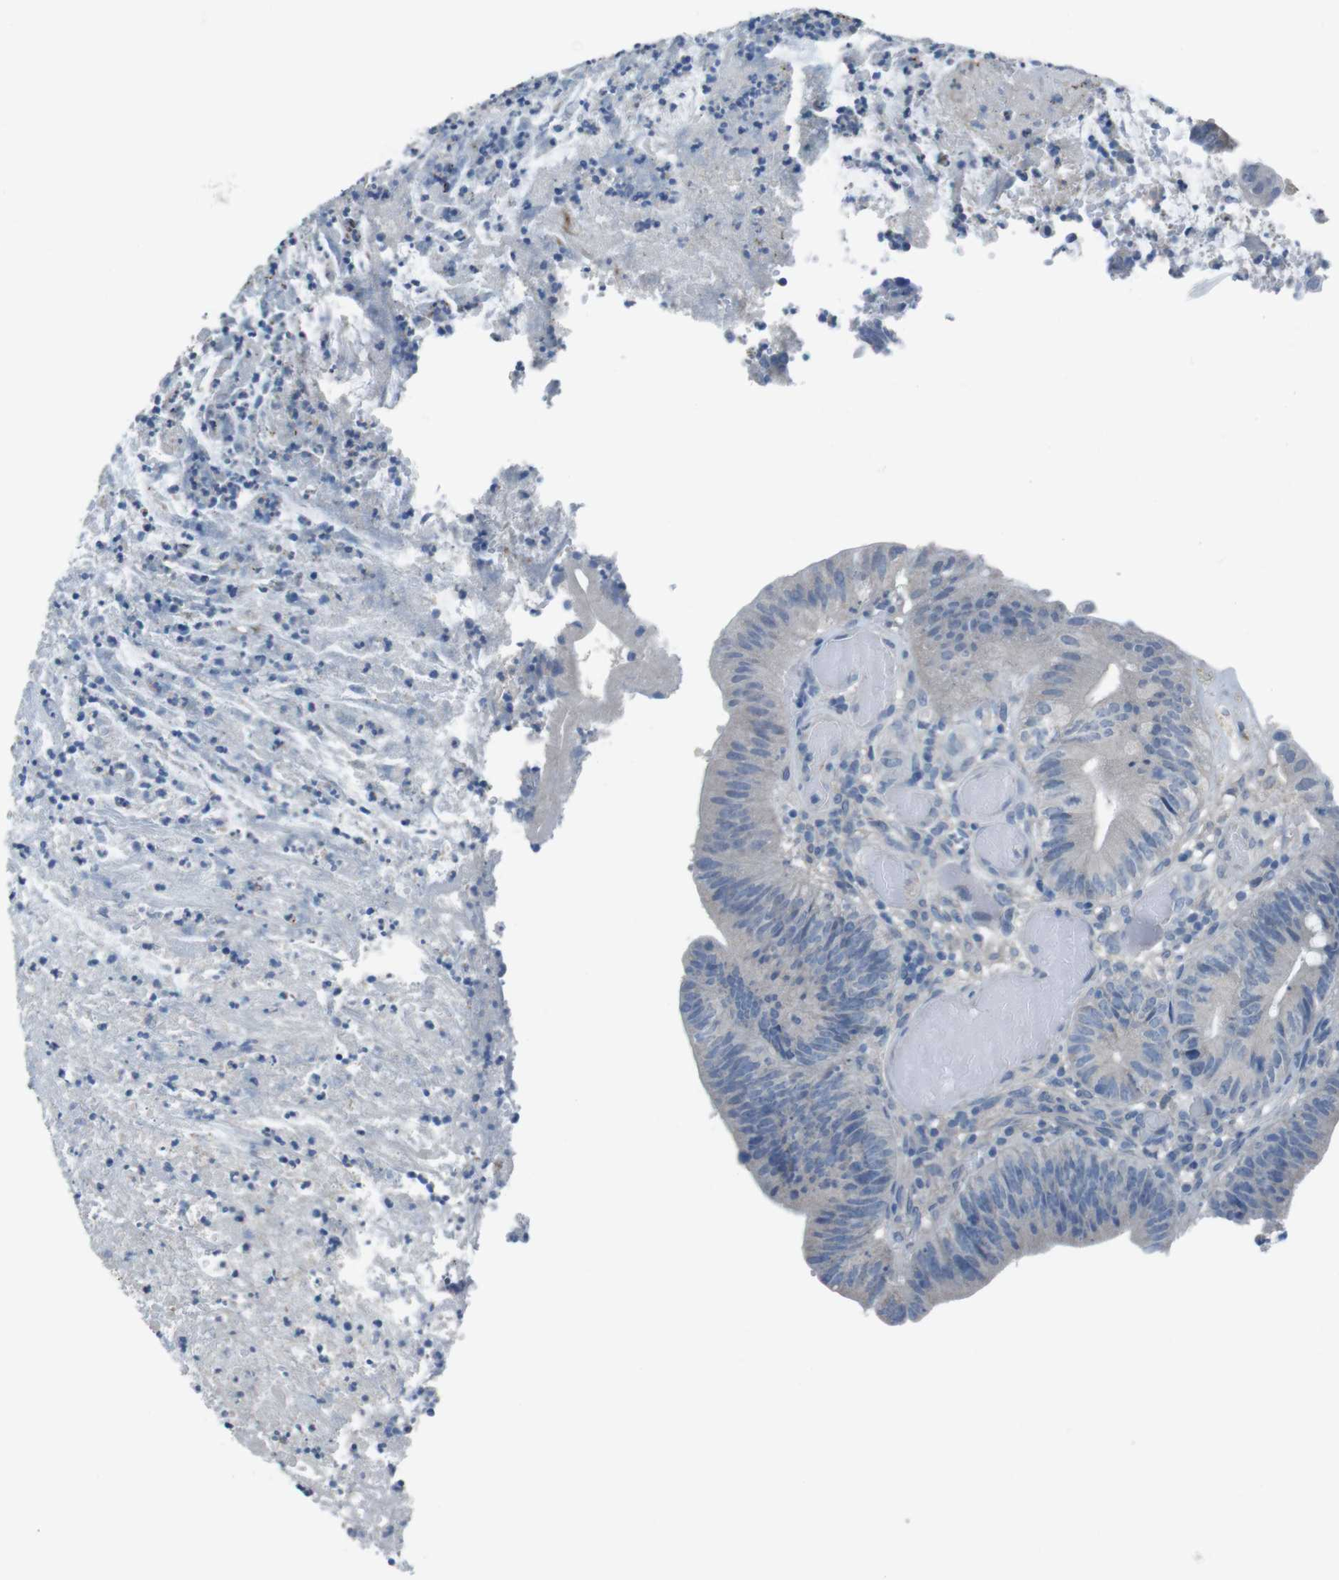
{"staining": {"intensity": "negative", "quantity": "none", "location": "none"}, "tissue": "colorectal cancer", "cell_type": "Tumor cells", "image_type": "cancer", "snomed": [{"axis": "morphology", "description": "Adenocarcinoma, NOS"}, {"axis": "topography", "description": "Rectum"}], "caption": "Immunohistochemistry (IHC) of colorectal cancer displays no positivity in tumor cells.", "gene": "CYP2C8", "patient": {"sex": "female", "age": 66}}